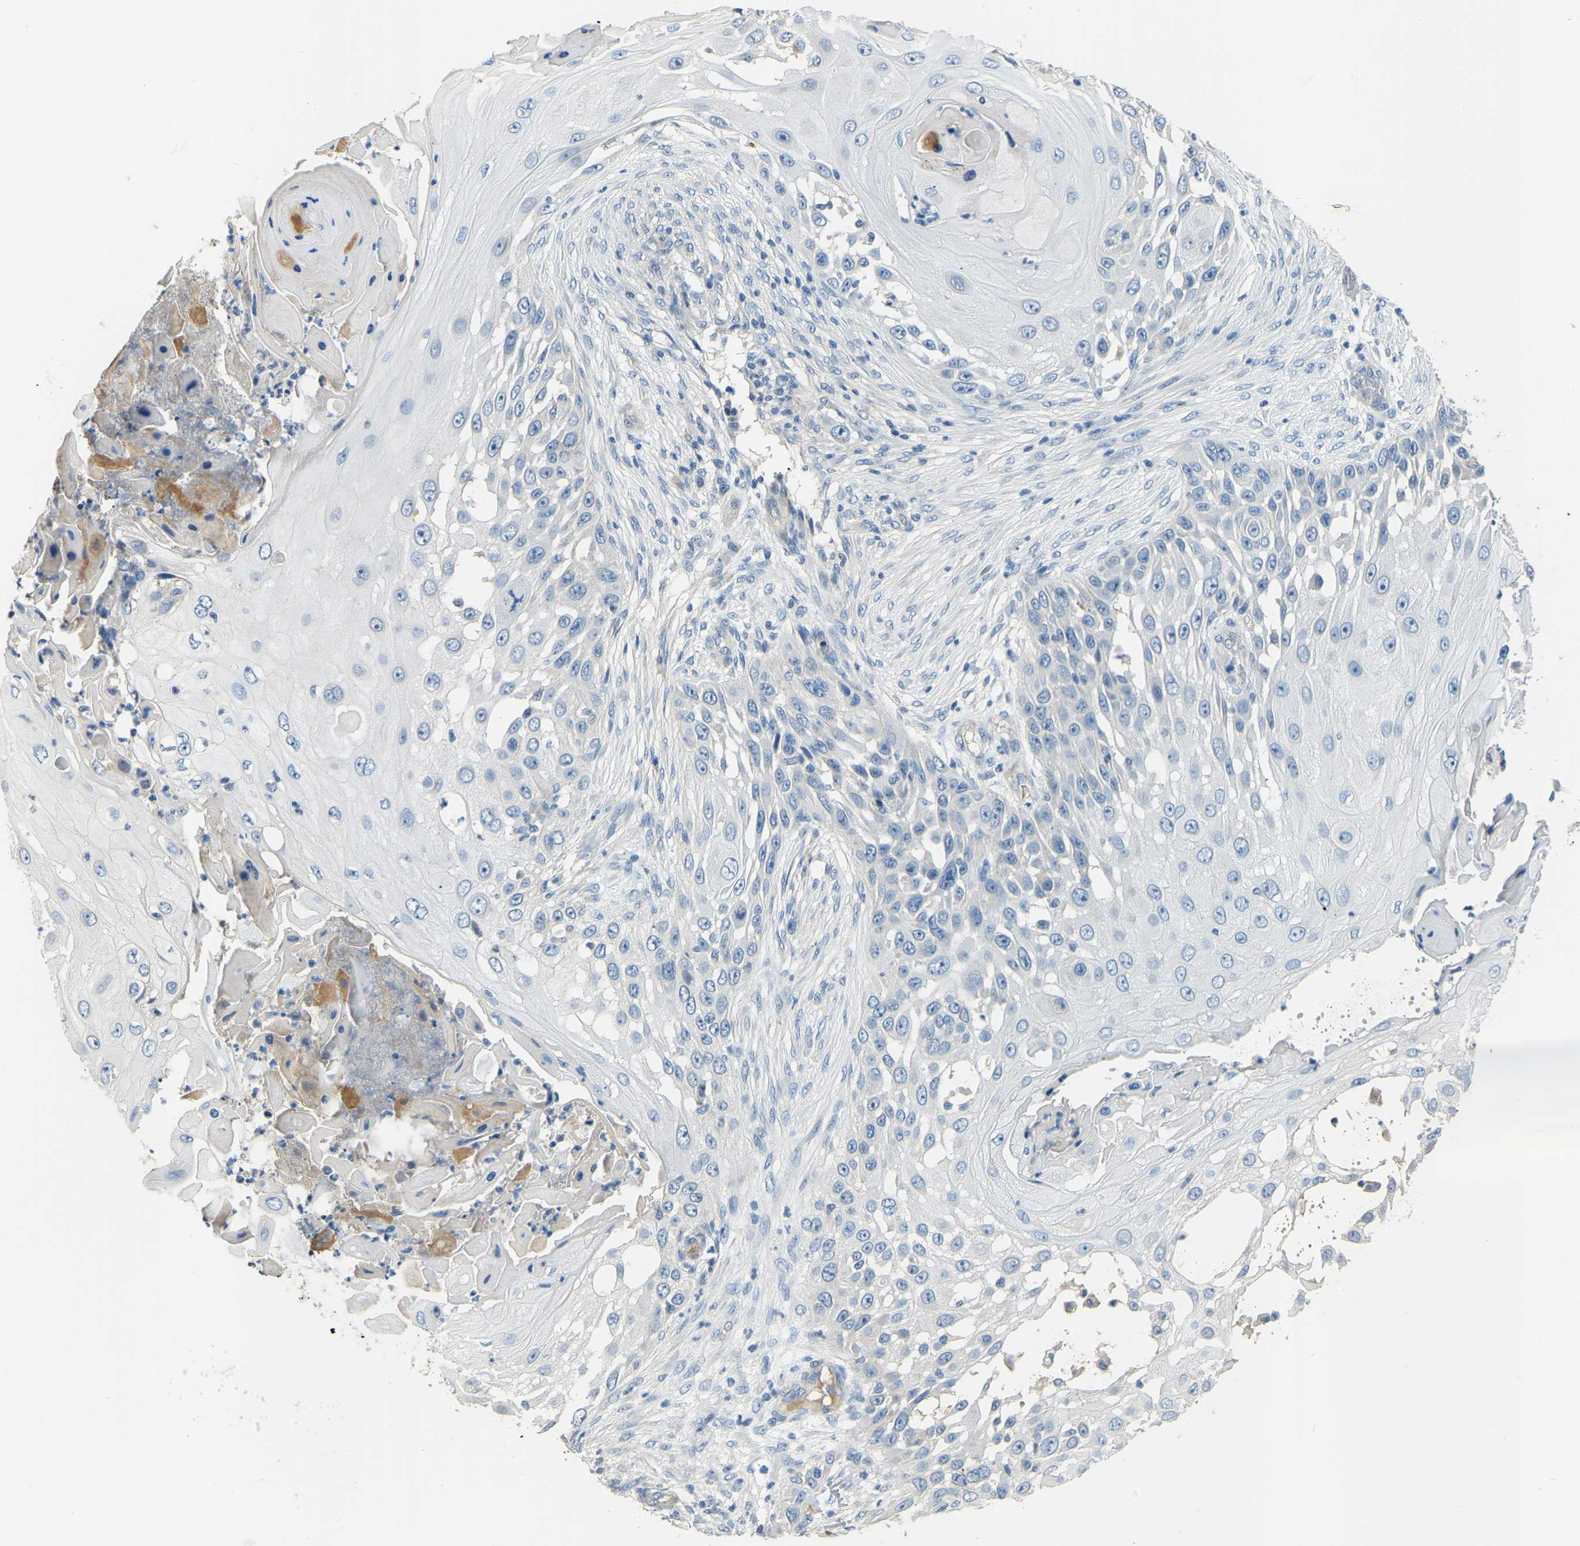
{"staining": {"intensity": "negative", "quantity": "none", "location": "none"}, "tissue": "skin cancer", "cell_type": "Tumor cells", "image_type": "cancer", "snomed": [{"axis": "morphology", "description": "Squamous cell carcinoma, NOS"}, {"axis": "topography", "description": "Skin"}], "caption": "The IHC photomicrograph has no significant positivity in tumor cells of skin squamous cell carcinoma tissue.", "gene": "HIGD2B", "patient": {"sex": "female", "age": 44}}